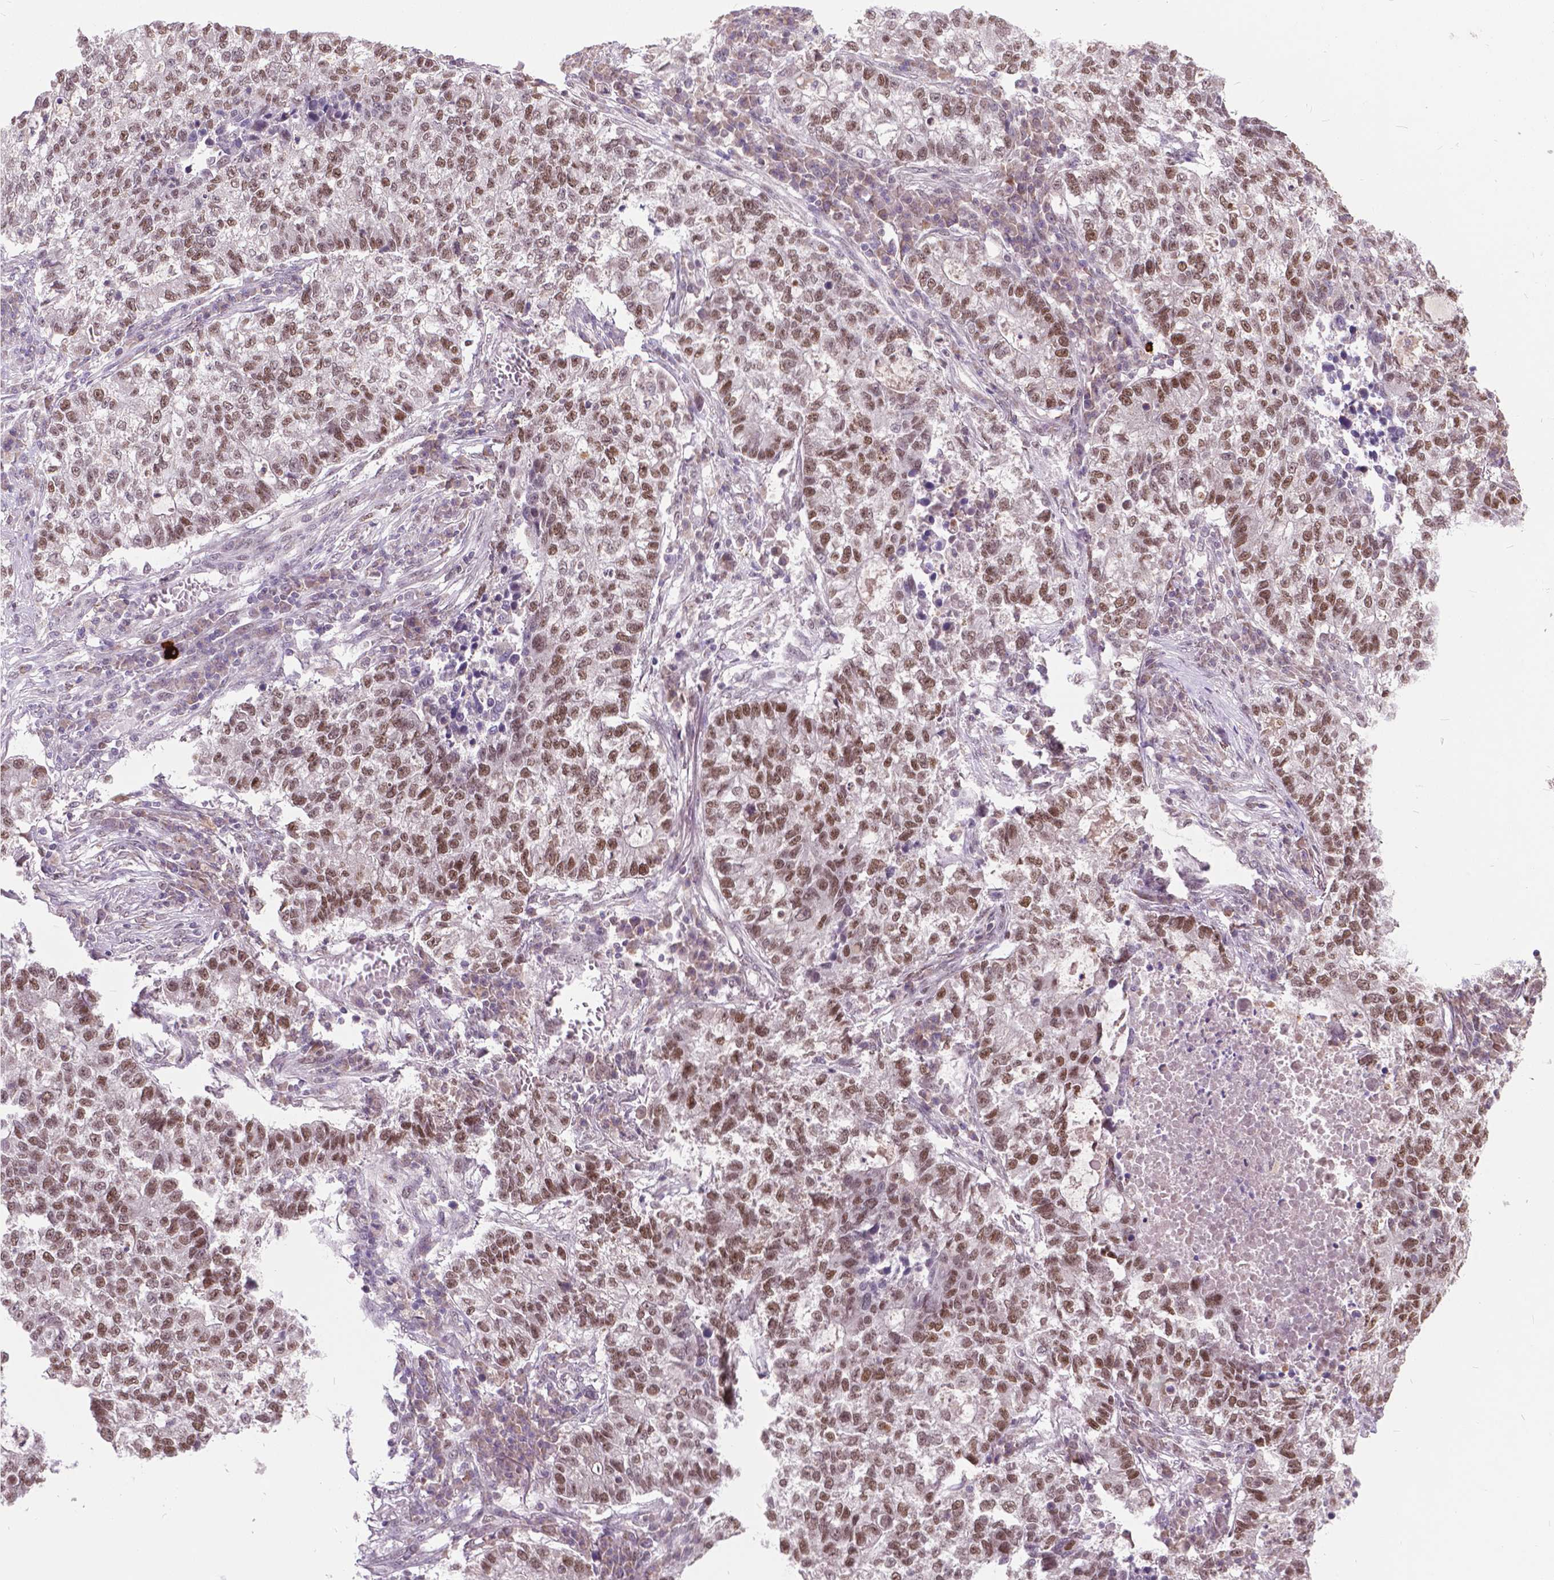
{"staining": {"intensity": "moderate", "quantity": ">75%", "location": "nuclear"}, "tissue": "lung cancer", "cell_type": "Tumor cells", "image_type": "cancer", "snomed": [{"axis": "morphology", "description": "Adenocarcinoma, NOS"}, {"axis": "topography", "description": "Lung"}], "caption": "This image reveals IHC staining of human lung cancer (adenocarcinoma), with medium moderate nuclear expression in approximately >75% of tumor cells.", "gene": "MSH2", "patient": {"sex": "male", "age": 57}}